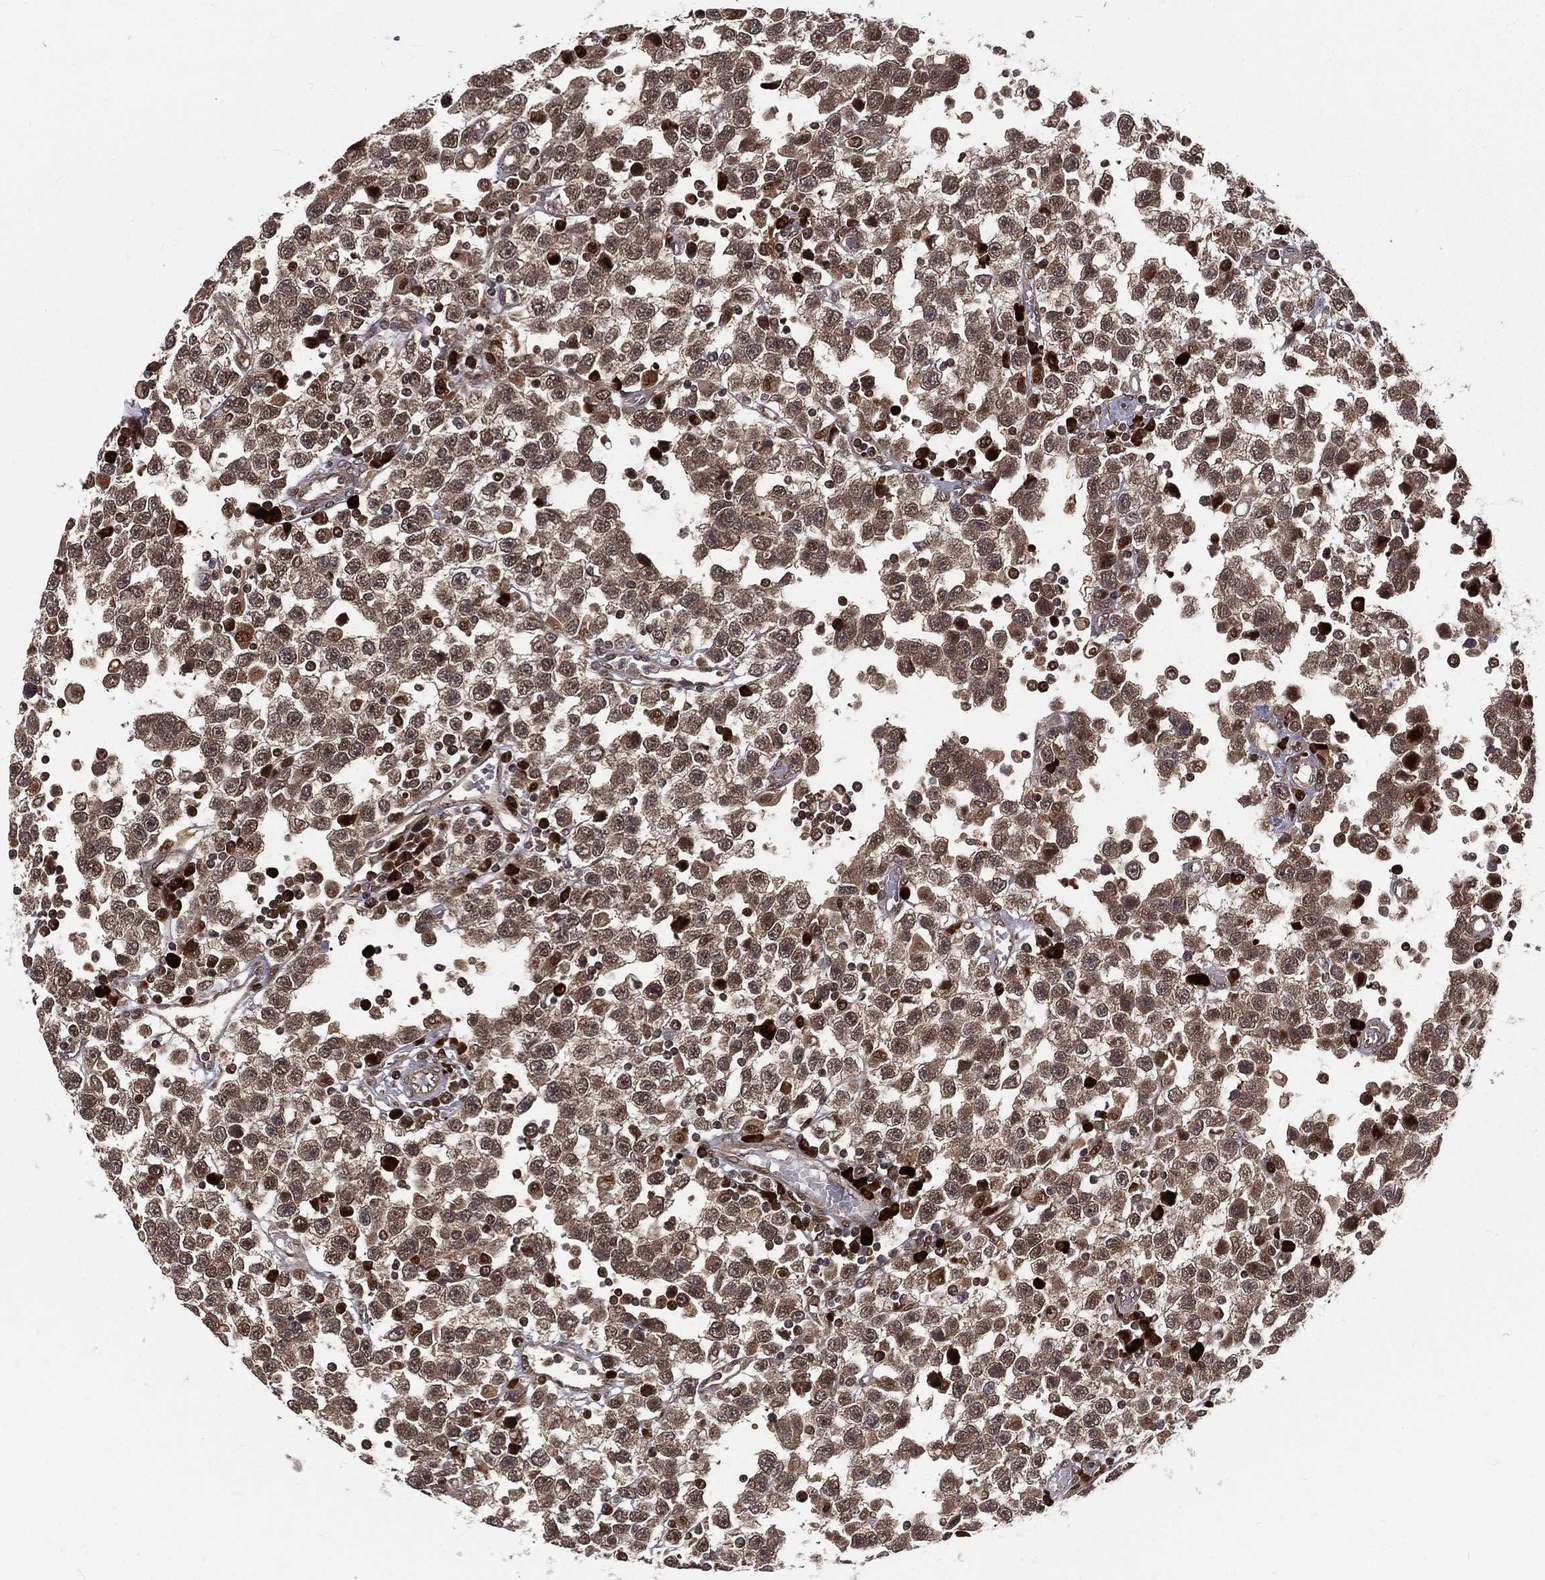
{"staining": {"intensity": "moderate", "quantity": "25%-75%", "location": "cytoplasmic/membranous,nuclear"}, "tissue": "testis cancer", "cell_type": "Tumor cells", "image_type": "cancer", "snomed": [{"axis": "morphology", "description": "Seminoma, NOS"}, {"axis": "topography", "description": "Testis"}], "caption": "Immunohistochemistry (IHC) (DAB (3,3'-diaminobenzidine)) staining of testis seminoma displays moderate cytoplasmic/membranous and nuclear protein expression in about 25%-75% of tumor cells.", "gene": "MDM2", "patient": {"sex": "male", "age": 34}}